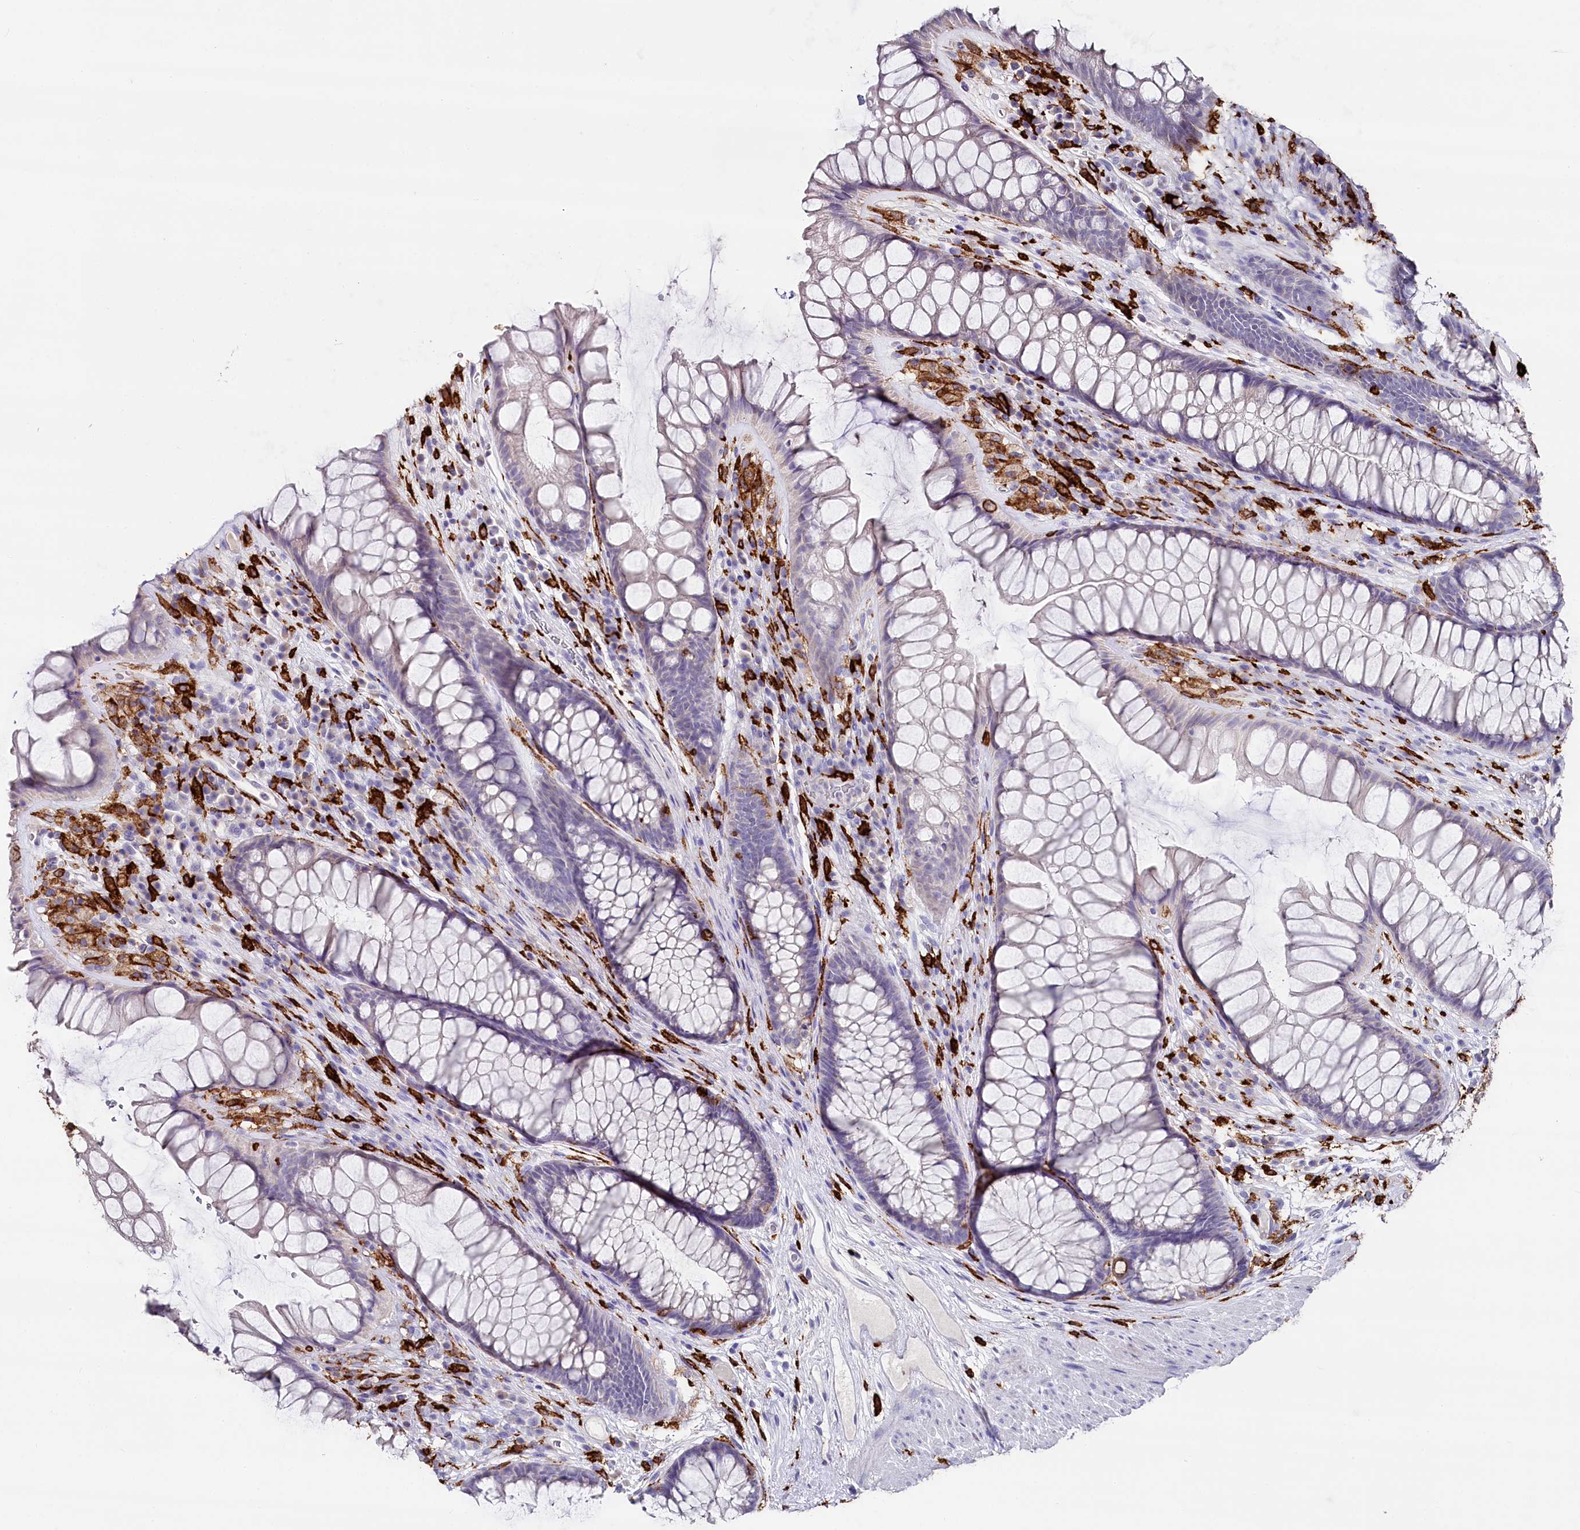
{"staining": {"intensity": "negative", "quantity": "none", "location": "none"}, "tissue": "rectum", "cell_type": "Glandular cells", "image_type": "normal", "snomed": [{"axis": "morphology", "description": "Normal tissue, NOS"}, {"axis": "topography", "description": "Rectum"}], "caption": "Human rectum stained for a protein using immunohistochemistry shows no staining in glandular cells.", "gene": "CLEC4M", "patient": {"sex": "male", "age": 74}}